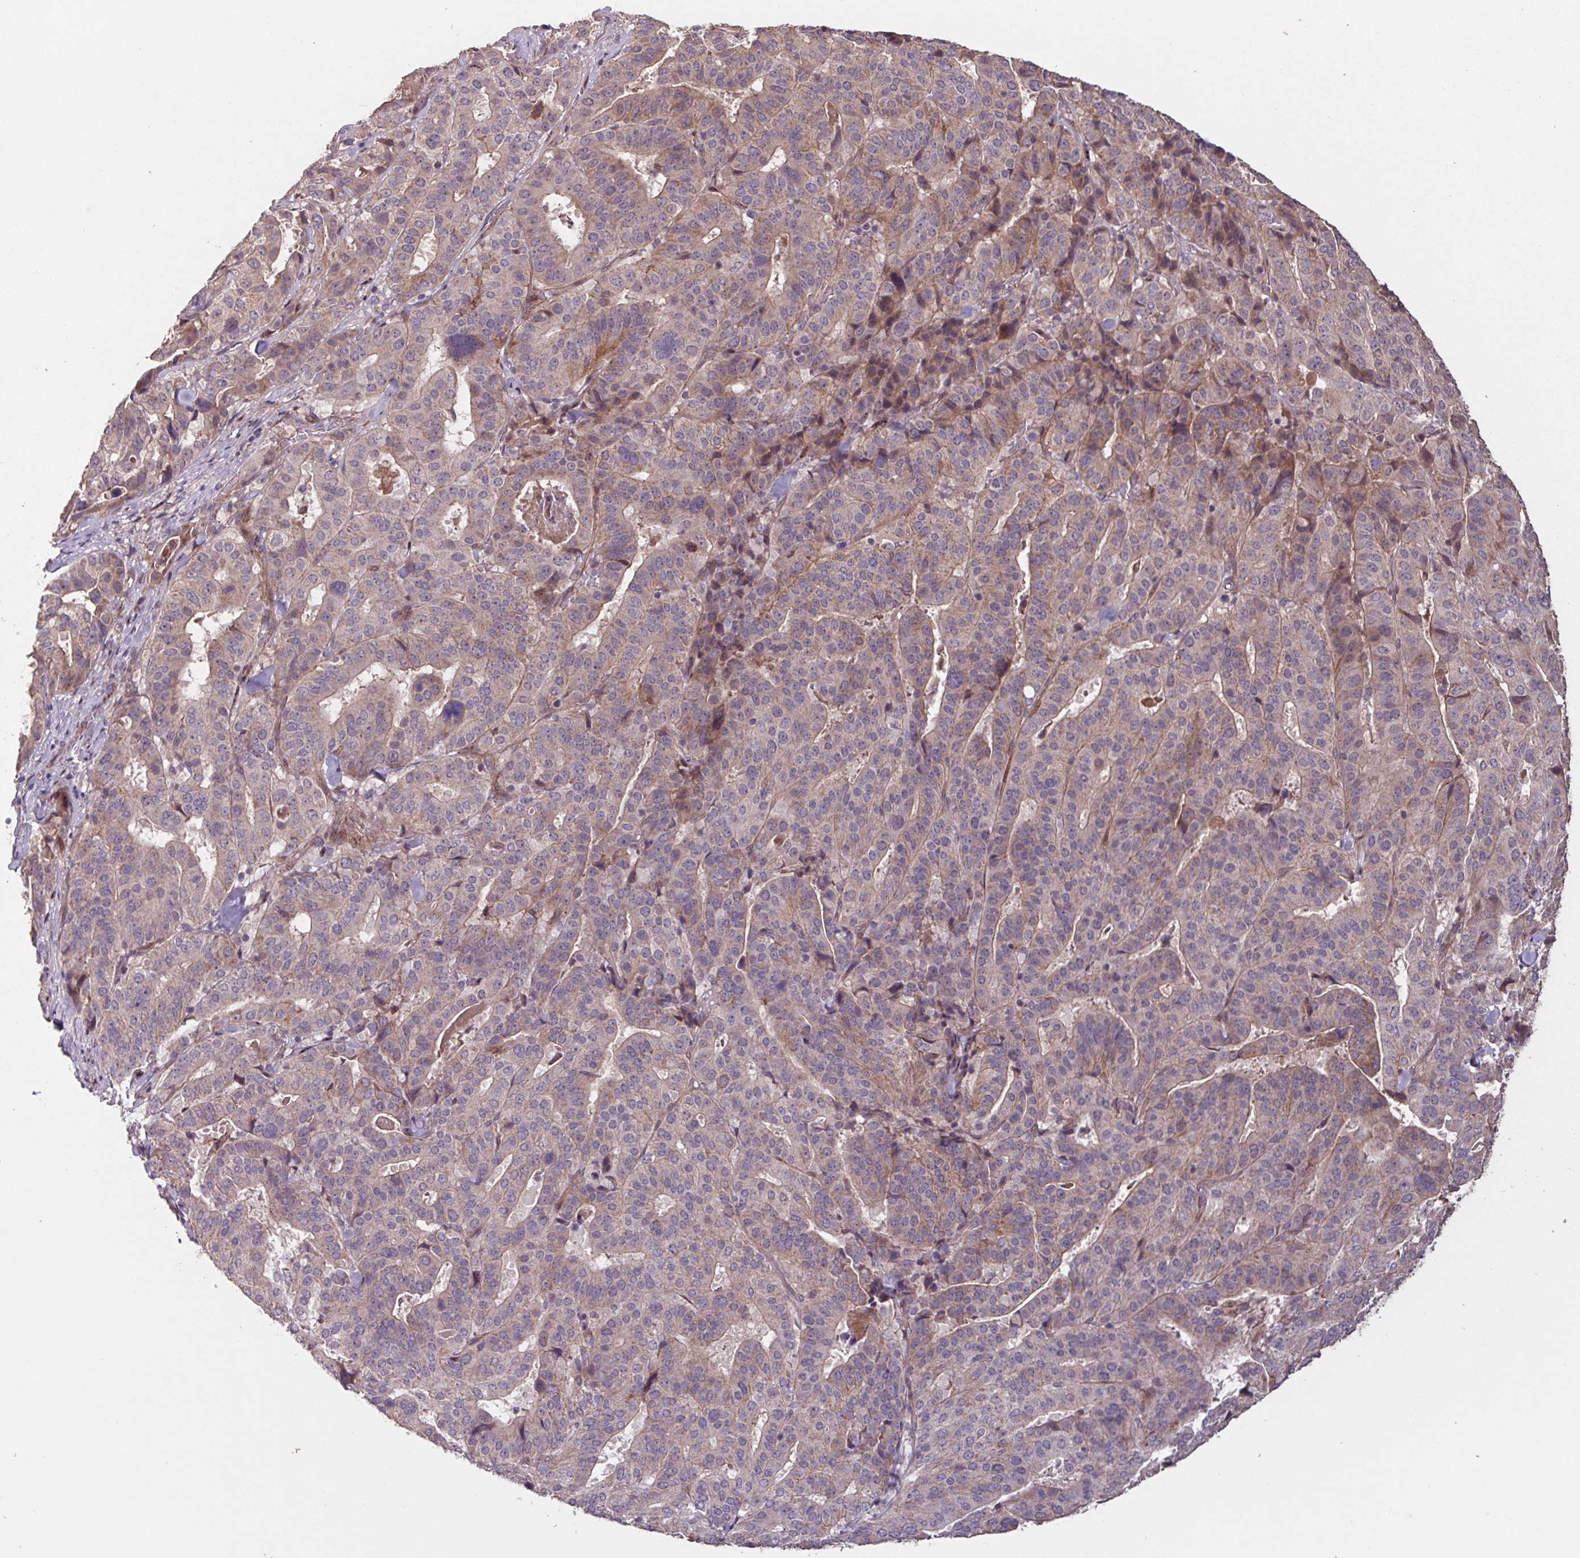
{"staining": {"intensity": "moderate", "quantity": "25%-75%", "location": "cytoplasmic/membranous,nuclear"}, "tissue": "stomach cancer", "cell_type": "Tumor cells", "image_type": "cancer", "snomed": [{"axis": "morphology", "description": "Adenocarcinoma, NOS"}, {"axis": "topography", "description": "Stomach"}], "caption": "This is an image of immunohistochemistry staining of stomach cancer, which shows moderate positivity in the cytoplasmic/membranous and nuclear of tumor cells.", "gene": "TMEM88", "patient": {"sex": "male", "age": 48}}